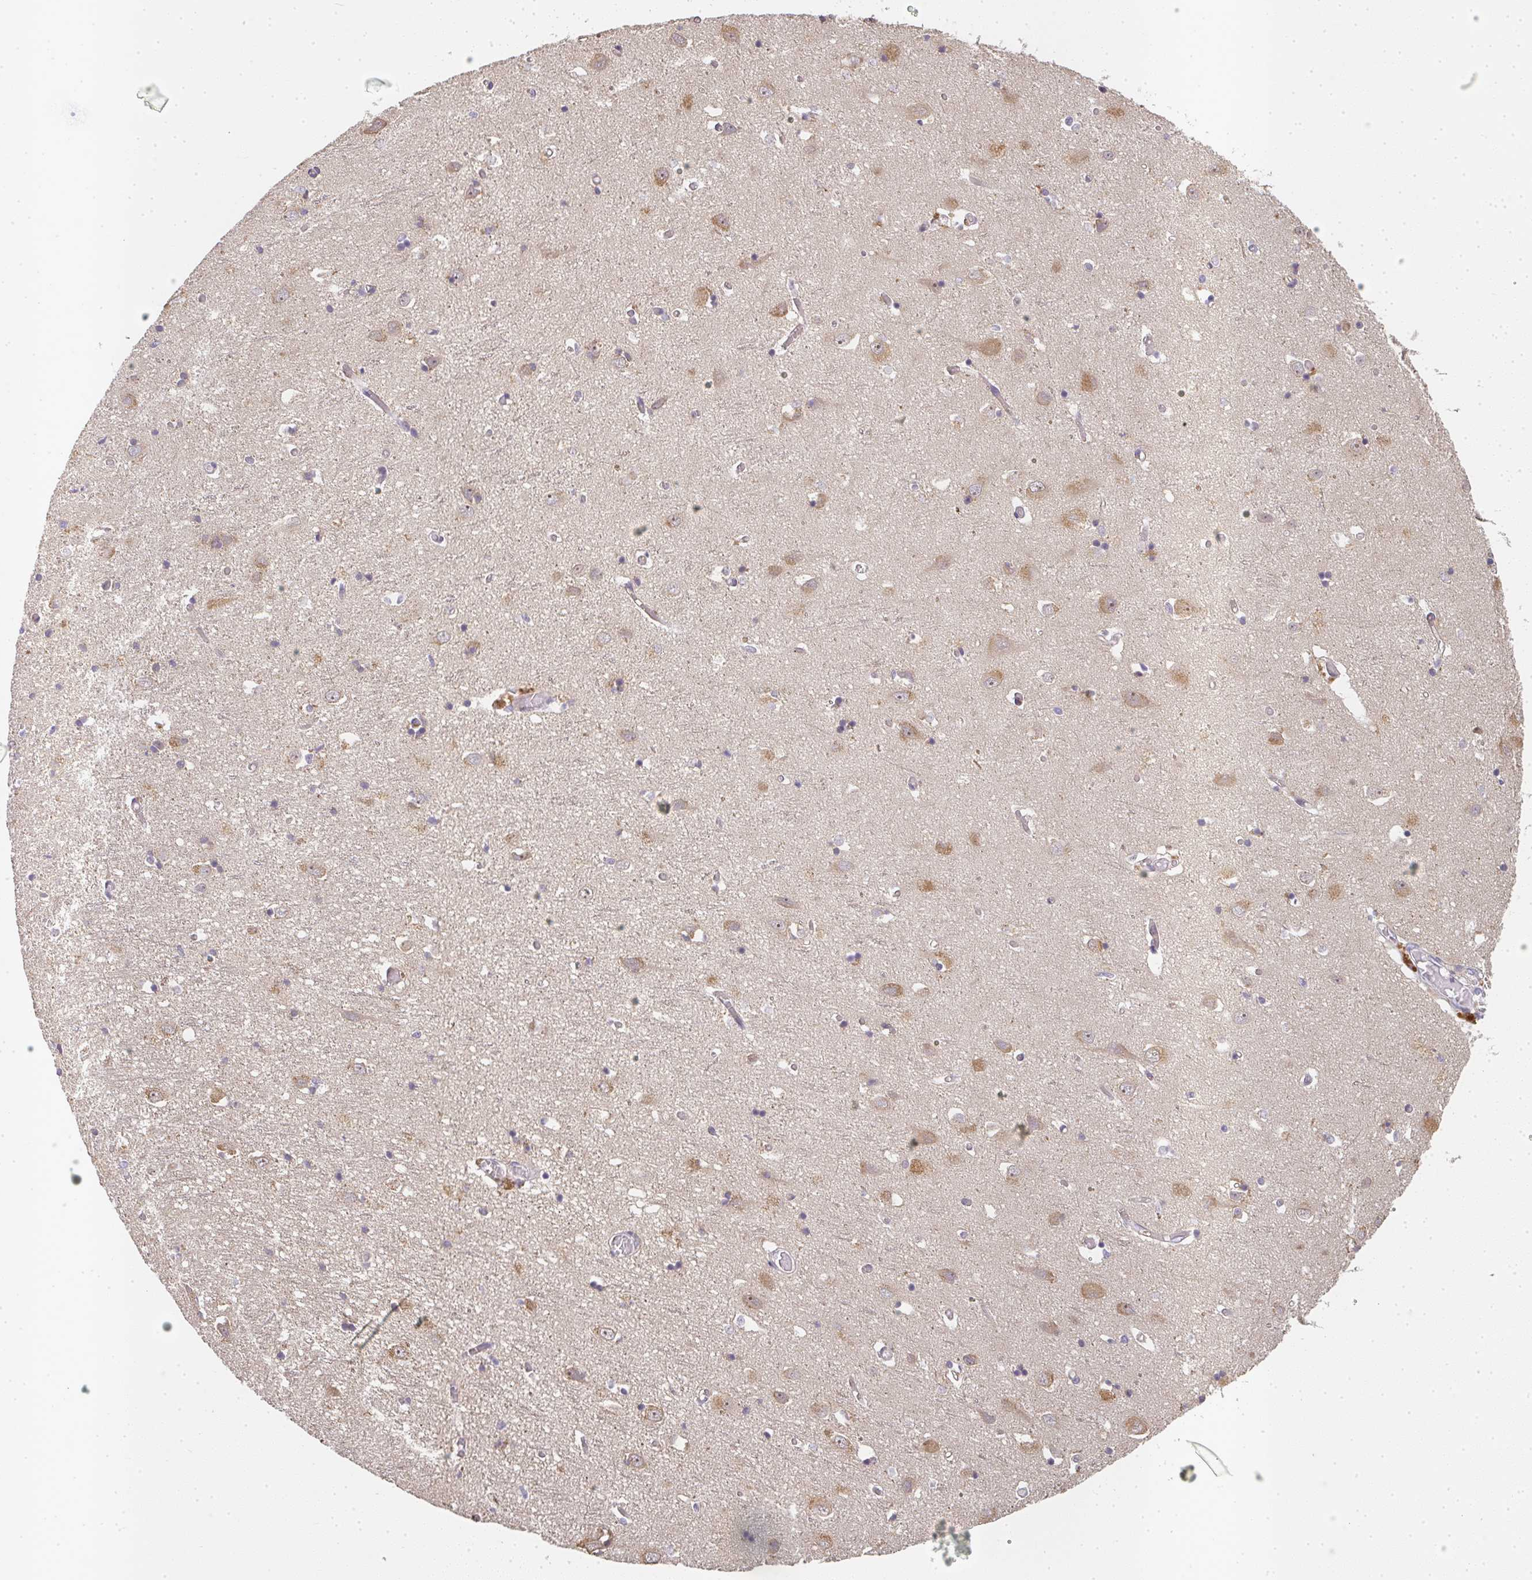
{"staining": {"intensity": "negative", "quantity": "none", "location": "none"}, "tissue": "cerebral cortex", "cell_type": "Endothelial cells", "image_type": "normal", "snomed": [{"axis": "morphology", "description": "Normal tissue, NOS"}, {"axis": "topography", "description": "Cerebral cortex"}], "caption": "The micrograph exhibits no significant positivity in endothelial cells of cerebral cortex.", "gene": "SLC35B3", "patient": {"sex": "male", "age": 70}}